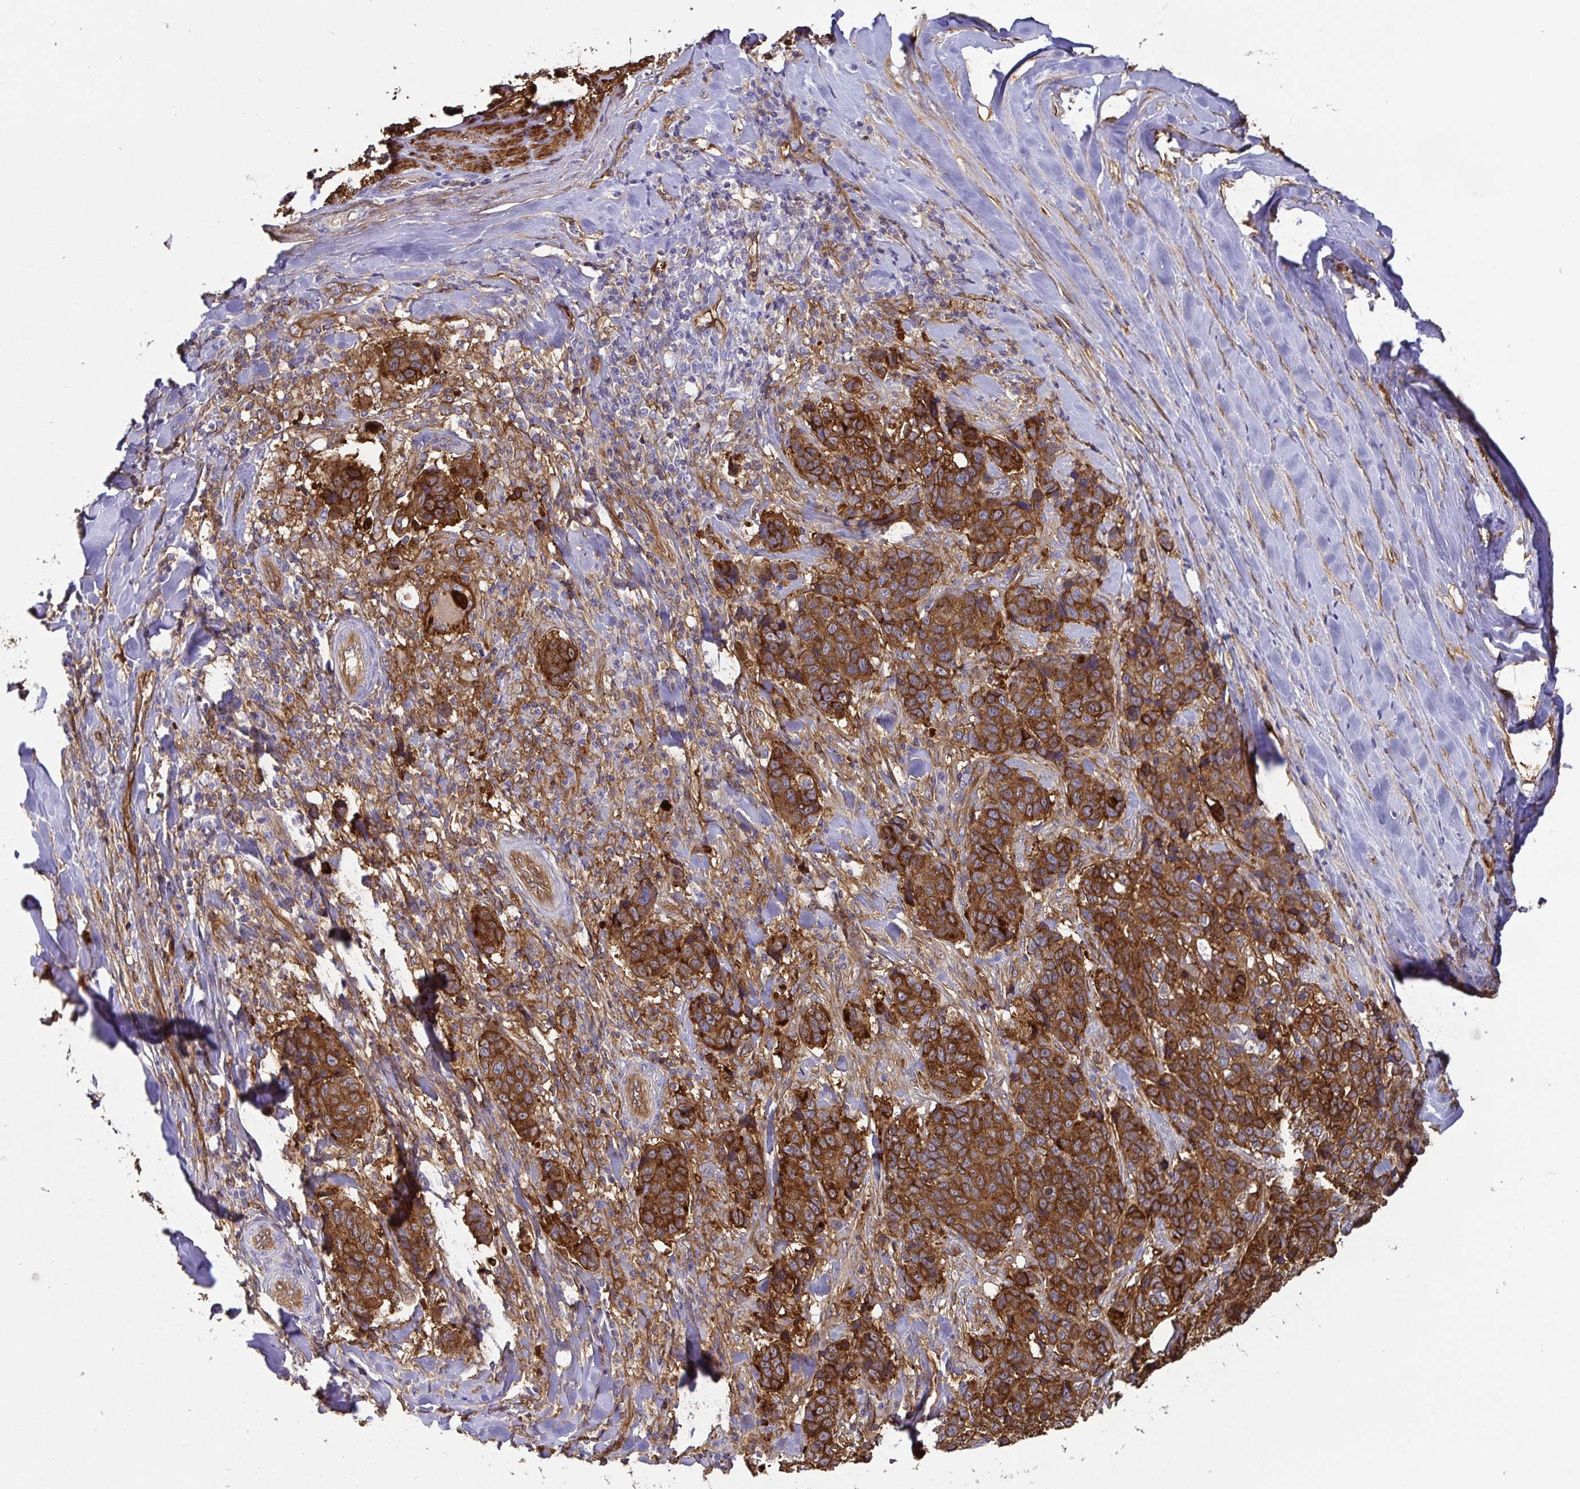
{"staining": {"intensity": "strong", "quantity": ">75%", "location": "cytoplasmic/membranous"}, "tissue": "lung cancer", "cell_type": "Tumor cells", "image_type": "cancer", "snomed": [{"axis": "morphology", "description": "Squamous cell carcinoma, NOS"}, {"axis": "topography", "description": "Lymph node"}, {"axis": "topography", "description": "Lung"}], "caption": "This histopathology image reveals squamous cell carcinoma (lung) stained with immunohistochemistry (IHC) to label a protein in brown. The cytoplasmic/membranous of tumor cells show strong positivity for the protein. Nuclei are counter-stained blue.", "gene": "ANXA2", "patient": {"sex": "male", "age": 61}}